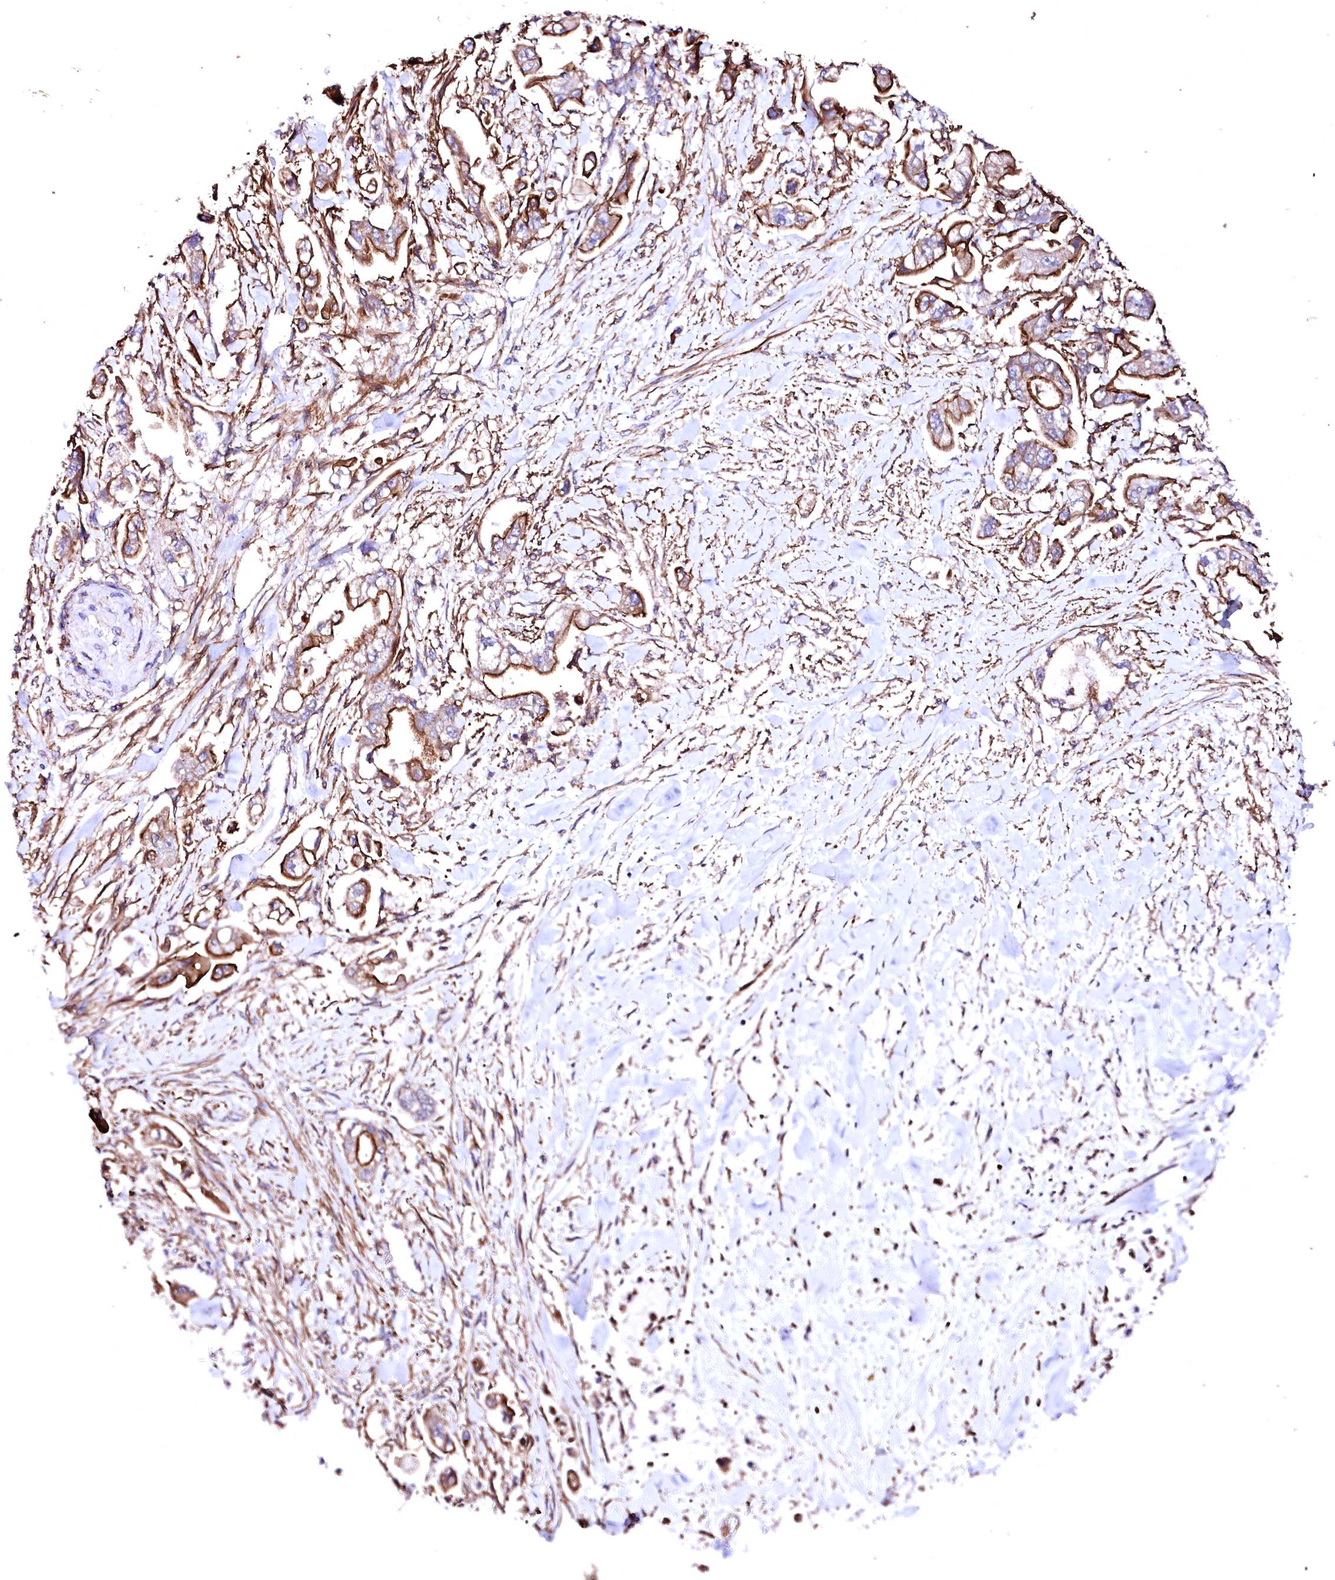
{"staining": {"intensity": "strong", "quantity": ">75%", "location": "cytoplasmic/membranous"}, "tissue": "stomach cancer", "cell_type": "Tumor cells", "image_type": "cancer", "snomed": [{"axis": "morphology", "description": "Adenocarcinoma, NOS"}, {"axis": "topography", "description": "Stomach"}], "caption": "Adenocarcinoma (stomach) tissue shows strong cytoplasmic/membranous positivity in approximately >75% of tumor cells", "gene": "GPR176", "patient": {"sex": "male", "age": 62}}